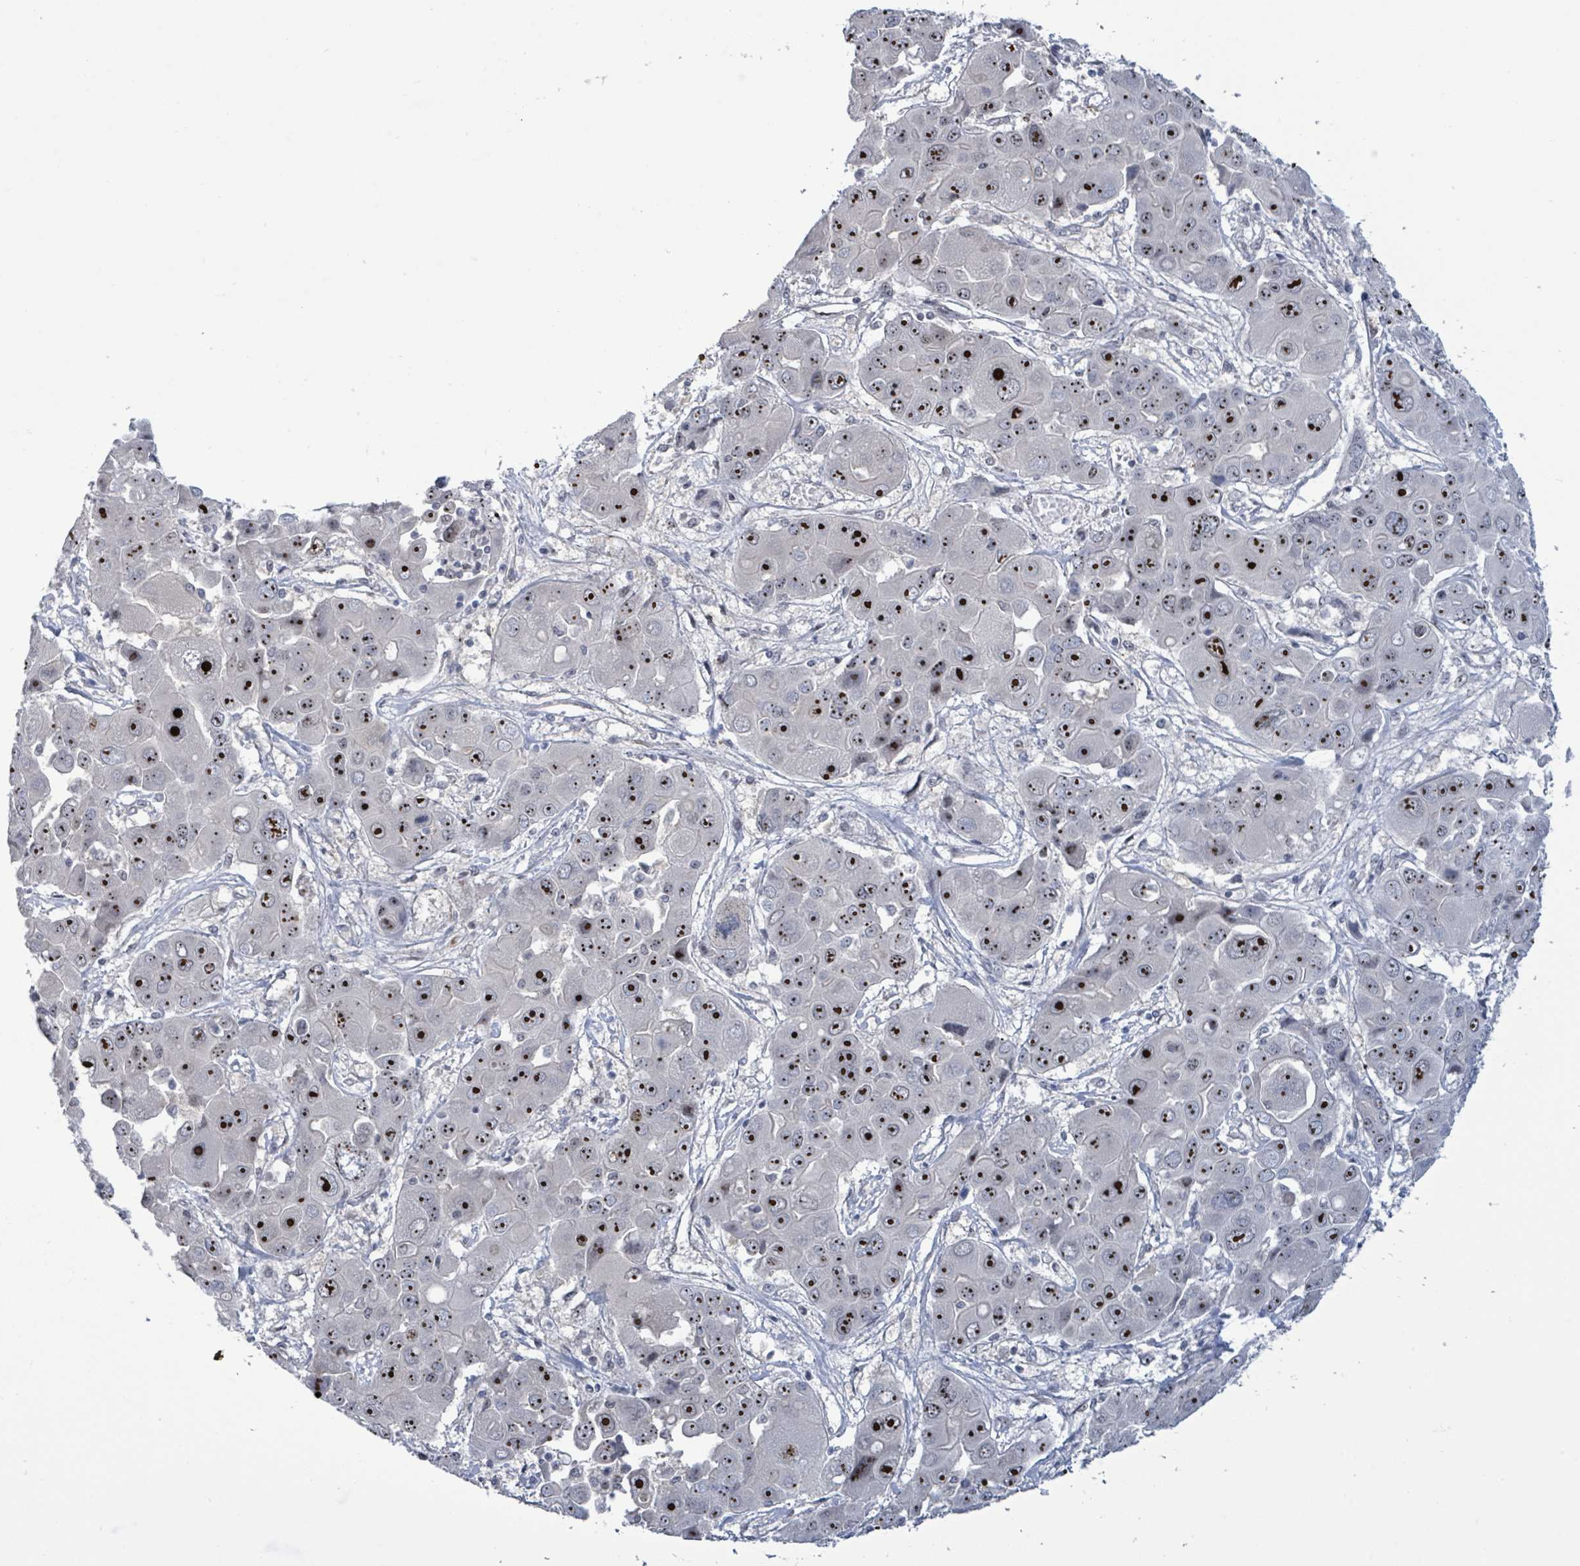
{"staining": {"intensity": "strong", "quantity": ">75%", "location": "nuclear"}, "tissue": "liver cancer", "cell_type": "Tumor cells", "image_type": "cancer", "snomed": [{"axis": "morphology", "description": "Cholangiocarcinoma"}, {"axis": "topography", "description": "Liver"}], "caption": "Immunohistochemistry of liver cancer exhibits high levels of strong nuclear expression in about >75% of tumor cells. The protein is stained brown, and the nuclei are stained in blue (DAB IHC with brightfield microscopy, high magnification).", "gene": "RRN3", "patient": {"sex": "male", "age": 67}}